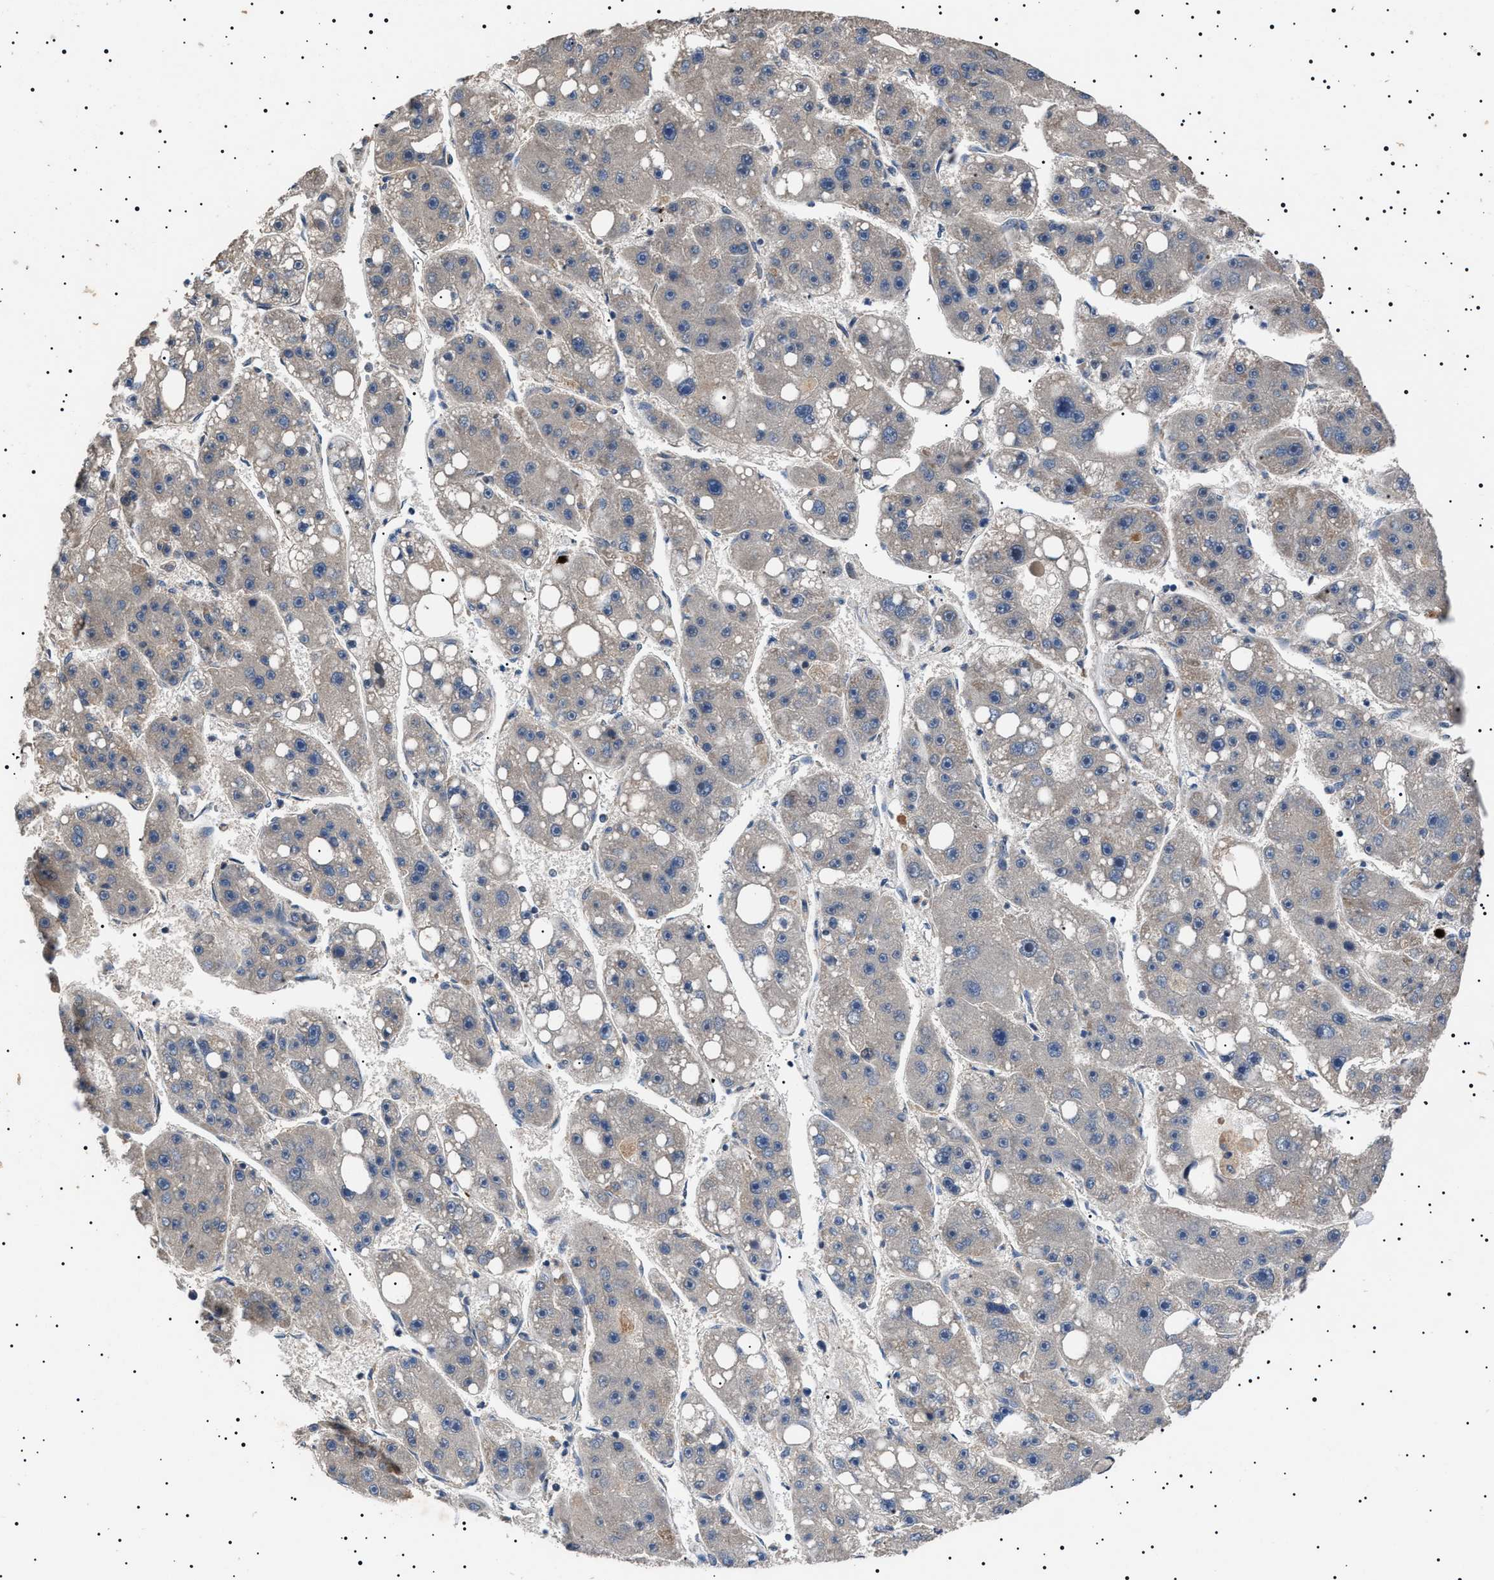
{"staining": {"intensity": "negative", "quantity": "none", "location": "none"}, "tissue": "liver cancer", "cell_type": "Tumor cells", "image_type": "cancer", "snomed": [{"axis": "morphology", "description": "Carcinoma, Hepatocellular, NOS"}, {"axis": "topography", "description": "Liver"}], "caption": "Human liver hepatocellular carcinoma stained for a protein using IHC shows no positivity in tumor cells.", "gene": "PTRH1", "patient": {"sex": "female", "age": 61}}